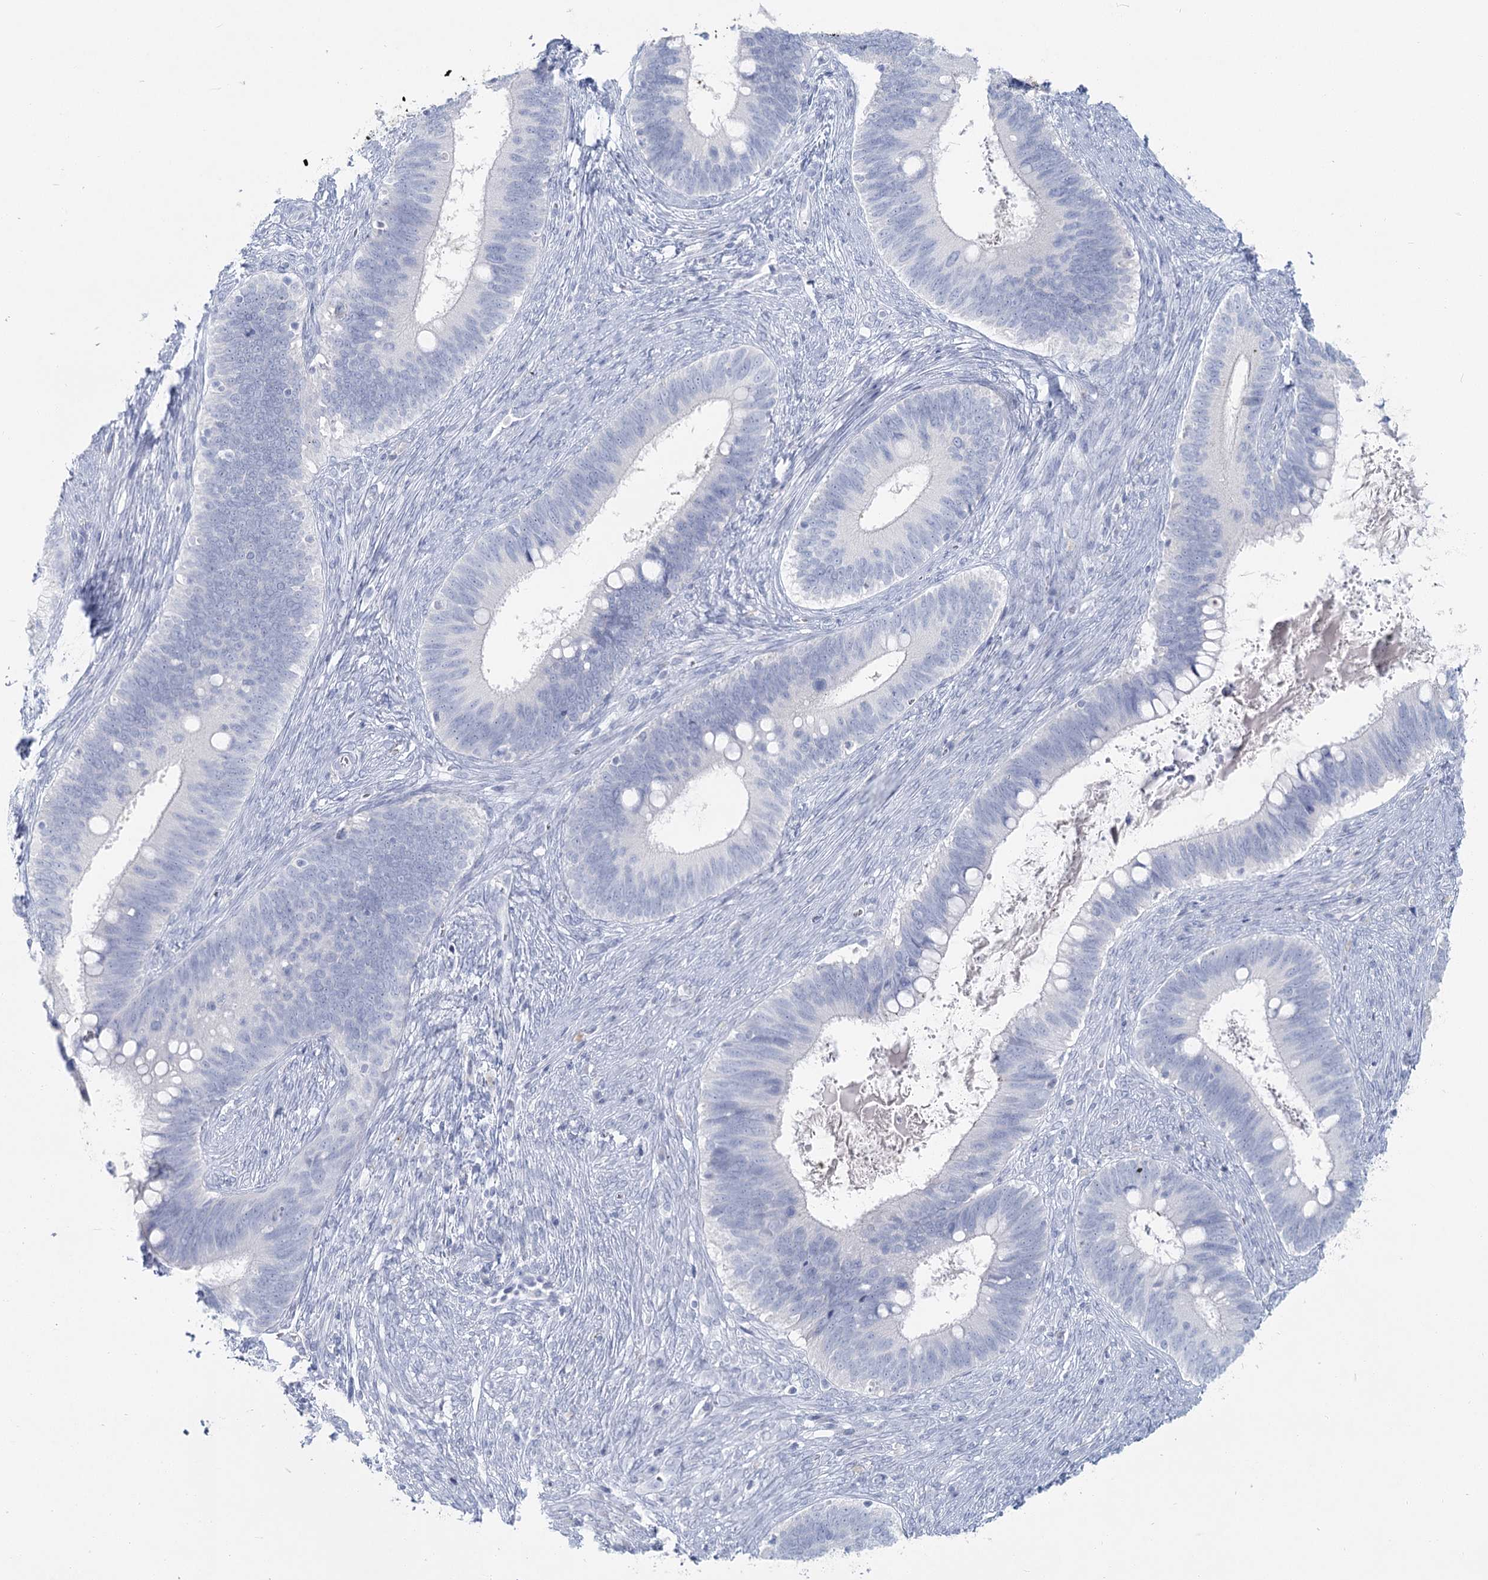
{"staining": {"intensity": "negative", "quantity": "none", "location": "none"}, "tissue": "cervical cancer", "cell_type": "Tumor cells", "image_type": "cancer", "snomed": [{"axis": "morphology", "description": "Adenocarcinoma, NOS"}, {"axis": "topography", "description": "Cervix"}], "caption": "Protein analysis of cervical cancer (adenocarcinoma) reveals no significant expression in tumor cells. Brightfield microscopy of IHC stained with DAB (3,3'-diaminobenzidine) (brown) and hematoxylin (blue), captured at high magnification.", "gene": "IFIT5", "patient": {"sex": "female", "age": 42}}